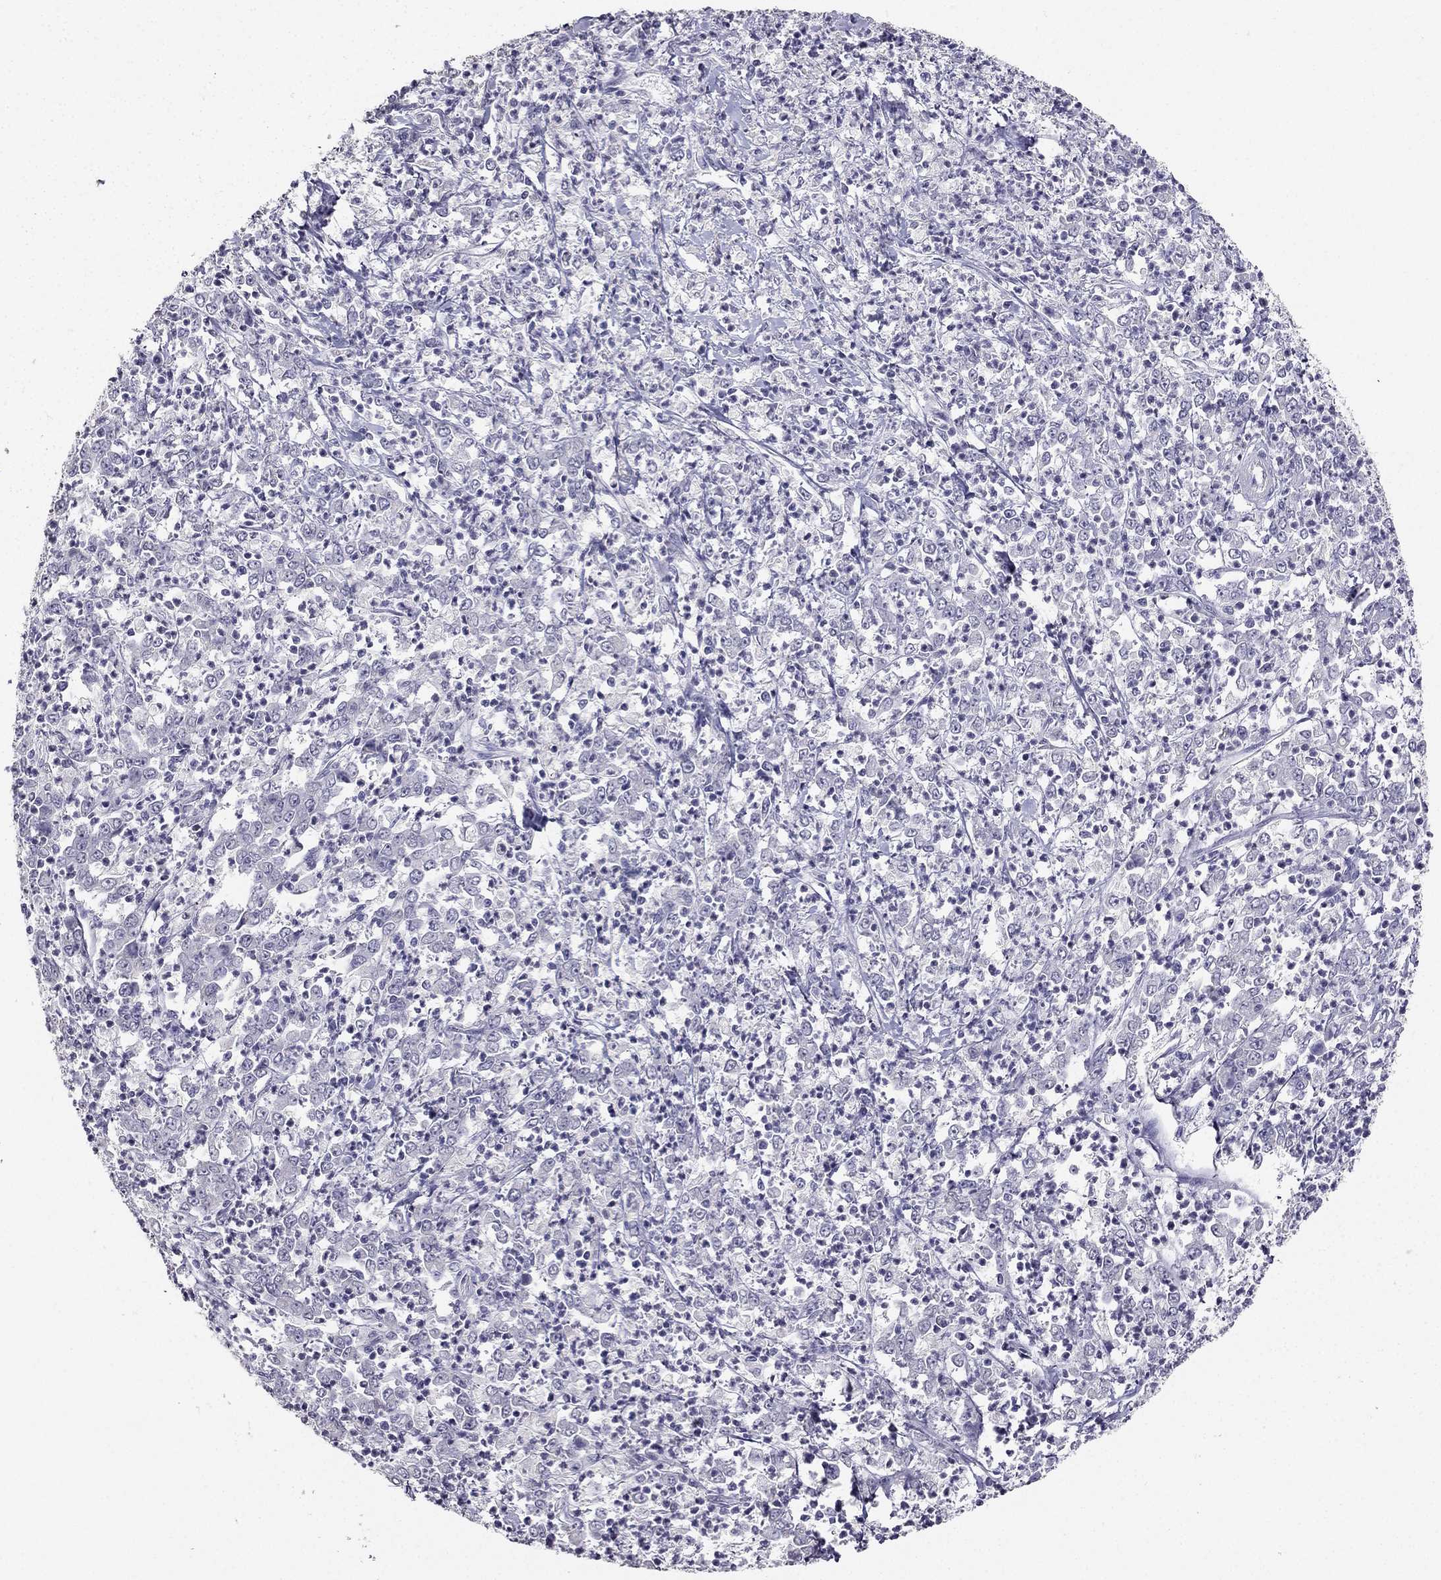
{"staining": {"intensity": "negative", "quantity": "none", "location": "none"}, "tissue": "stomach cancer", "cell_type": "Tumor cells", "image_type": "cancer", "snomed": [{"axis": "morphology", "description": "Adenocarcinoma, NOS"}, {"axis": "topography", "description": "Stomach, lower"}], "caption": "Immunohistochemistry (IHC) image of stomach cancer (adenocarcinoma) stained for a protein (brown), which shows no expression in tumor cells. The staining was performed using DAB to visualize the protein expression in brown, while the nuclei were stained in blue with hematoxylin (Magnification: 20x).", "gene": "CALB2", "patient": {"sex": "female", "age": 71}}